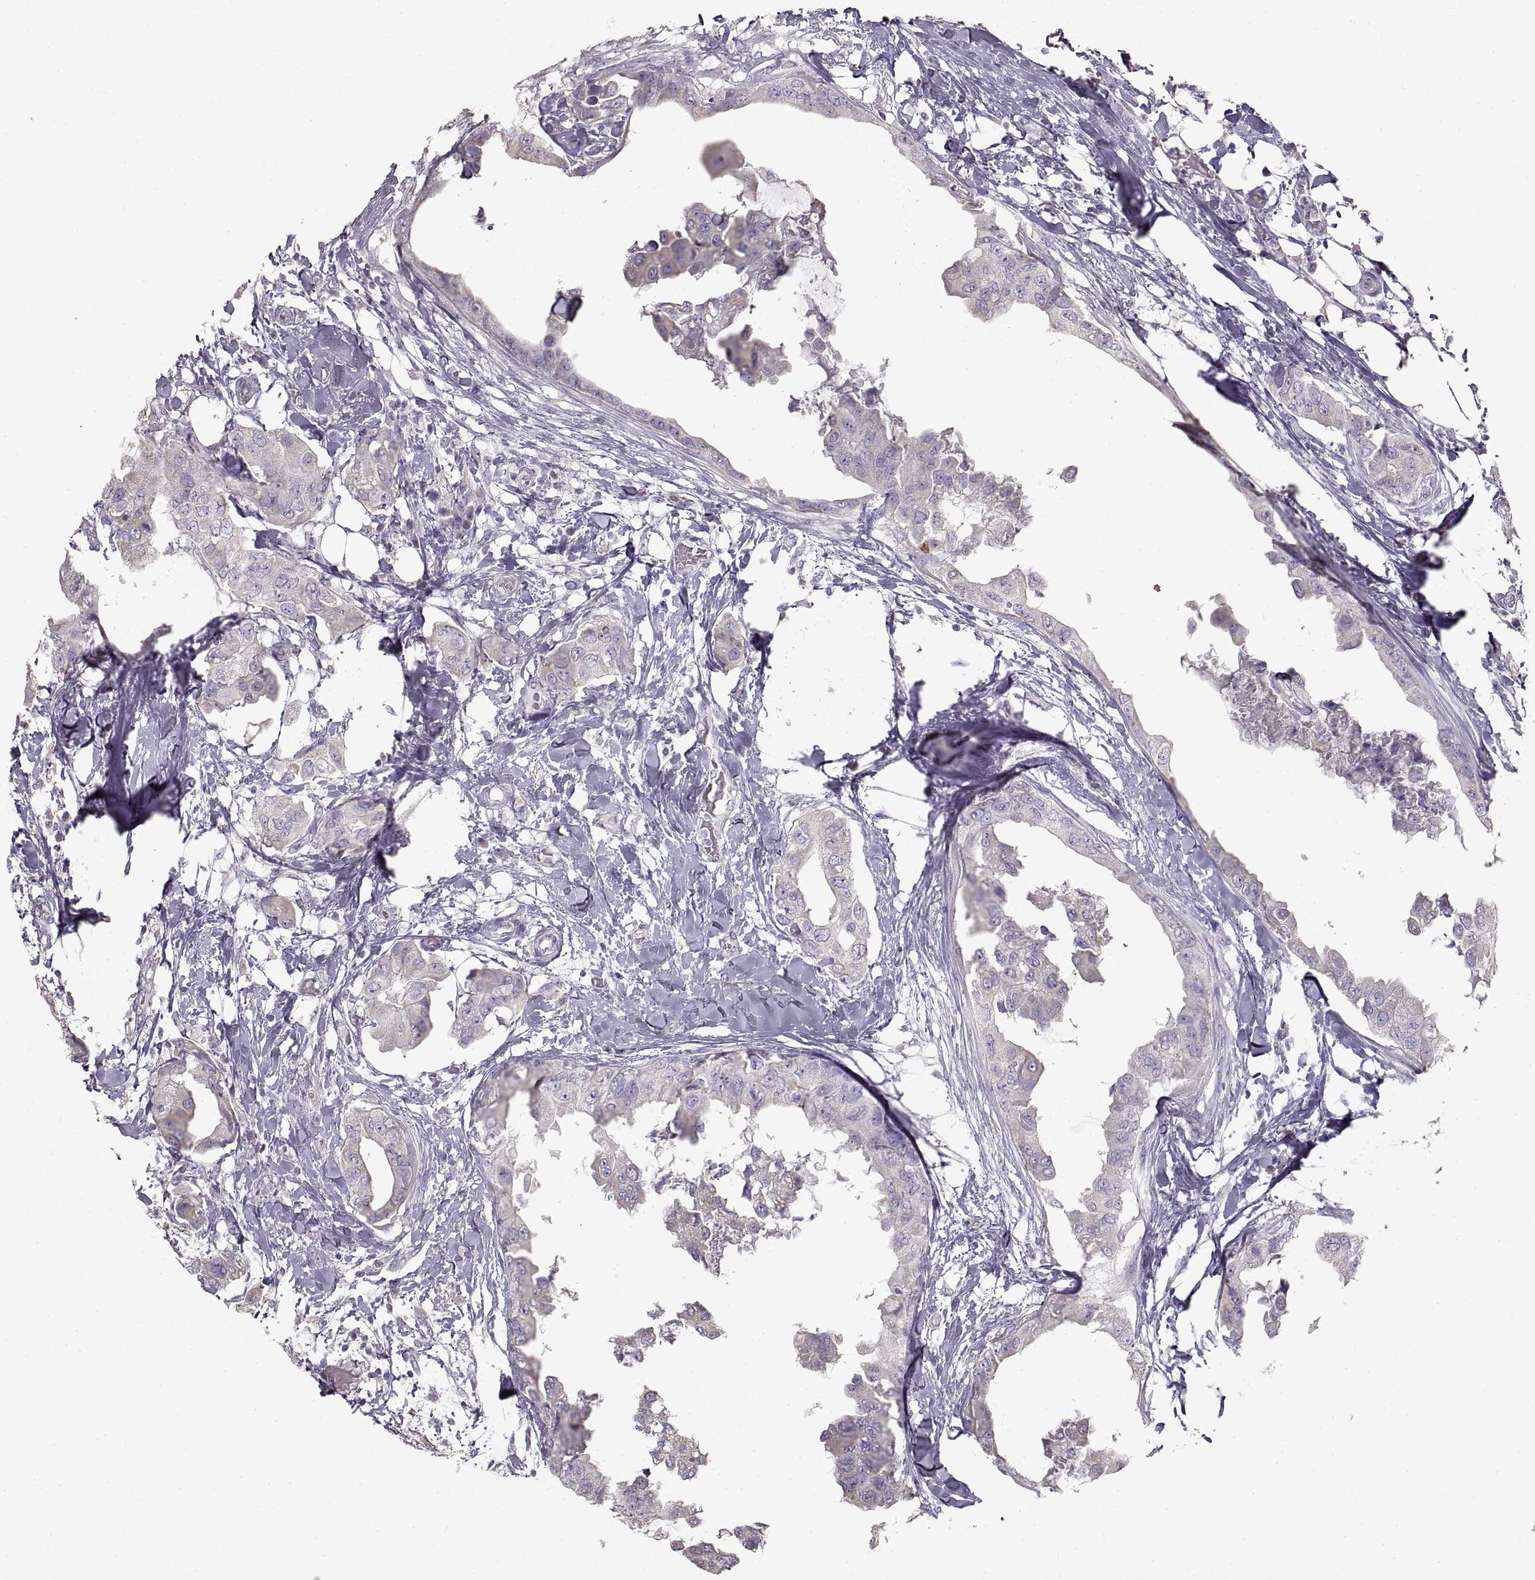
{"staining": {"intensity": "negative", "quantity": "none", "location": "none"}, "tissue": "breast cancer", "cell_type": "Tumor cells", "image_type": "cancer", "snomed": [{"axis": "morphology", "description": "Normal tissue, NOS"}, {"axis": "morphology", "description": "Duct carcinoma"}, {"axis": "topography", "description": "Breast"}], "caption": "Immunohistochemistry (IHC) micrograph of neoplastic tissue: breast cancer (intraductal carcinoma) stained with DAB demonstrates no significant protein staining in tumor cells.", "gene": "ZP3", "patient": {"sex": "female", "age": 40}}